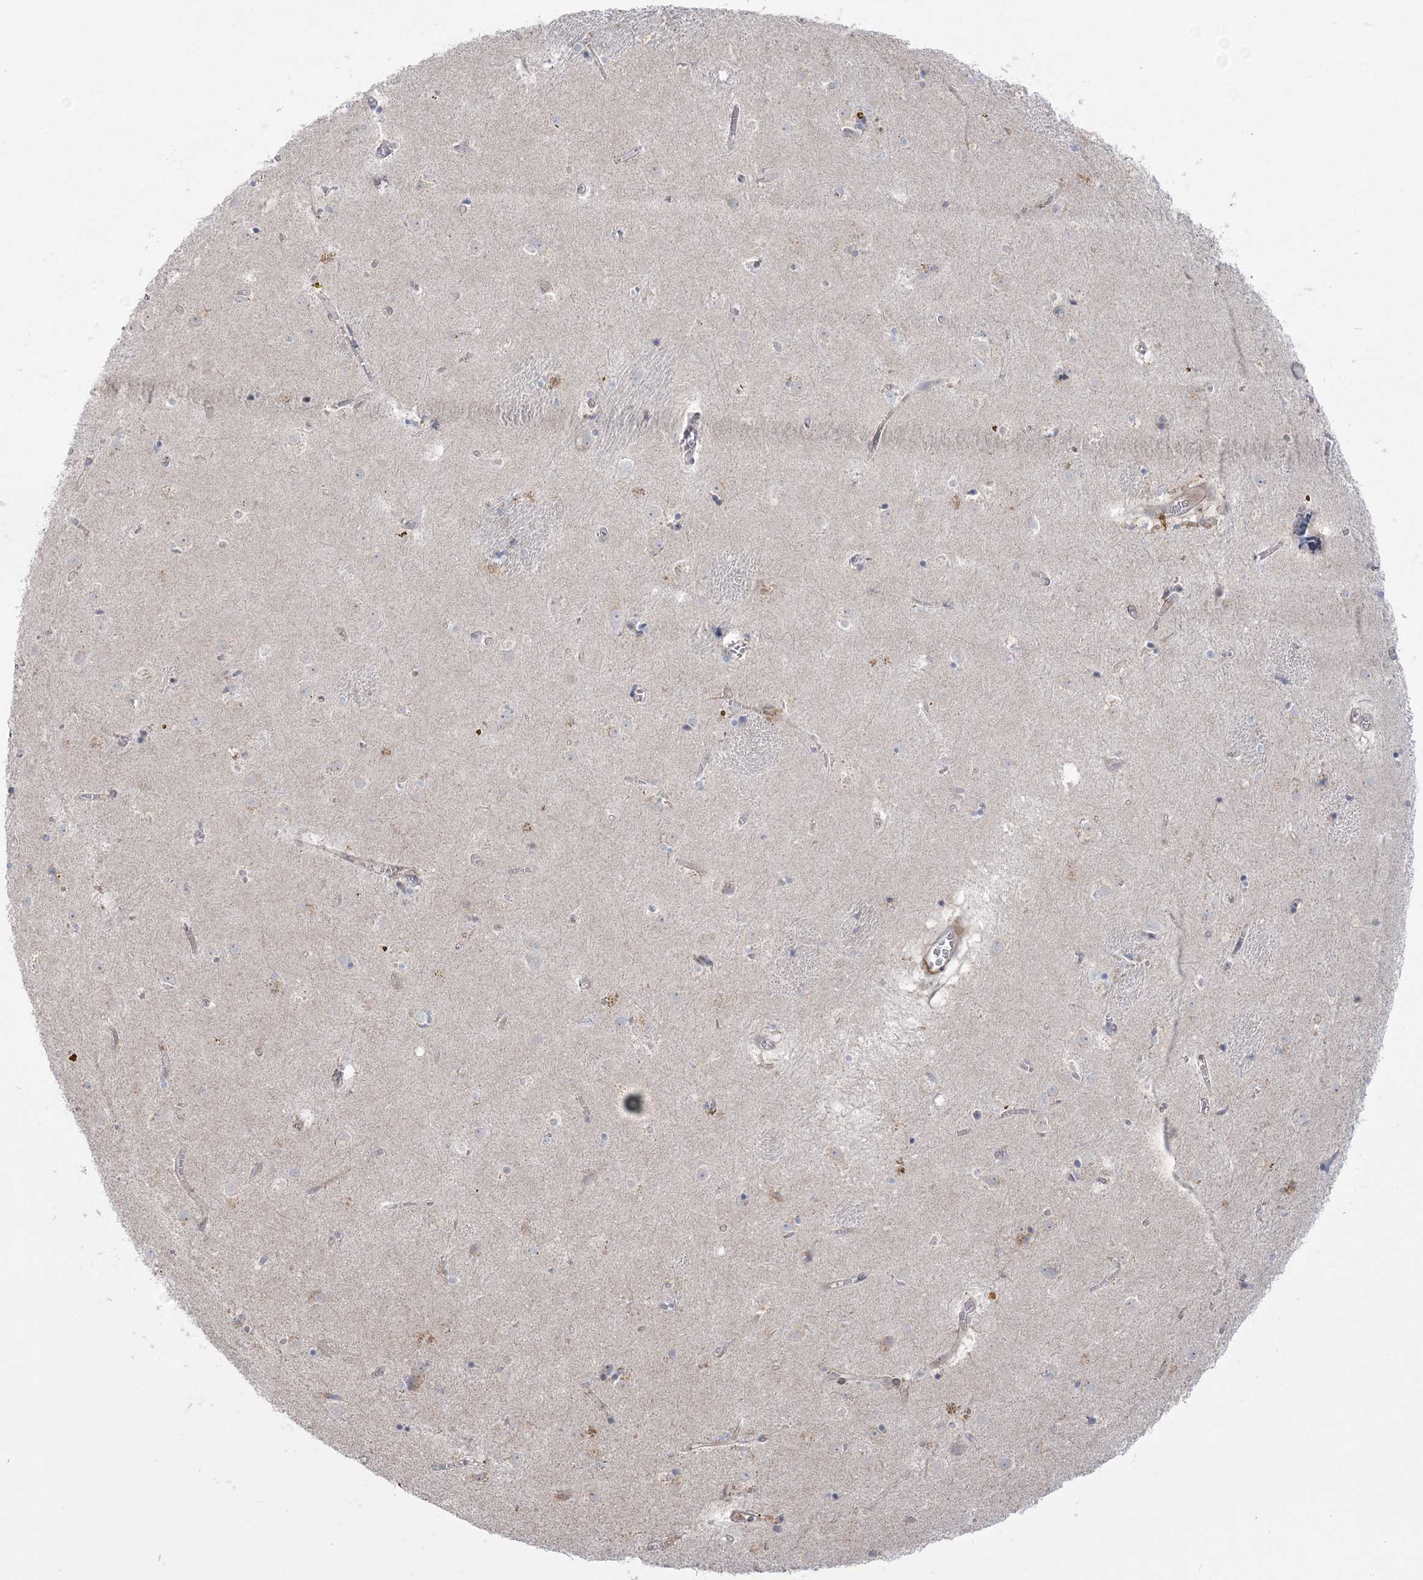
{"staining": {"intensity": "negative", "quantity": "none", "location": "none"}, "tissue": "caudate", "cell_type": "Glial cells", "image_type": "normal", "snomed": [{"axis": "morphology", "description": "Normal tissue, NOS"}, {"axis": "topography", "description": "Lateral ventricle wall"}], "caption": "A high-resolution photomicrograph shows immunohistochemistry (IHC) staining of unremarkable caudate, which demonstrates no significant positivity in glial cells.", "gene": "NUDT9", "patient": {"sex": "male", "age": 70}}